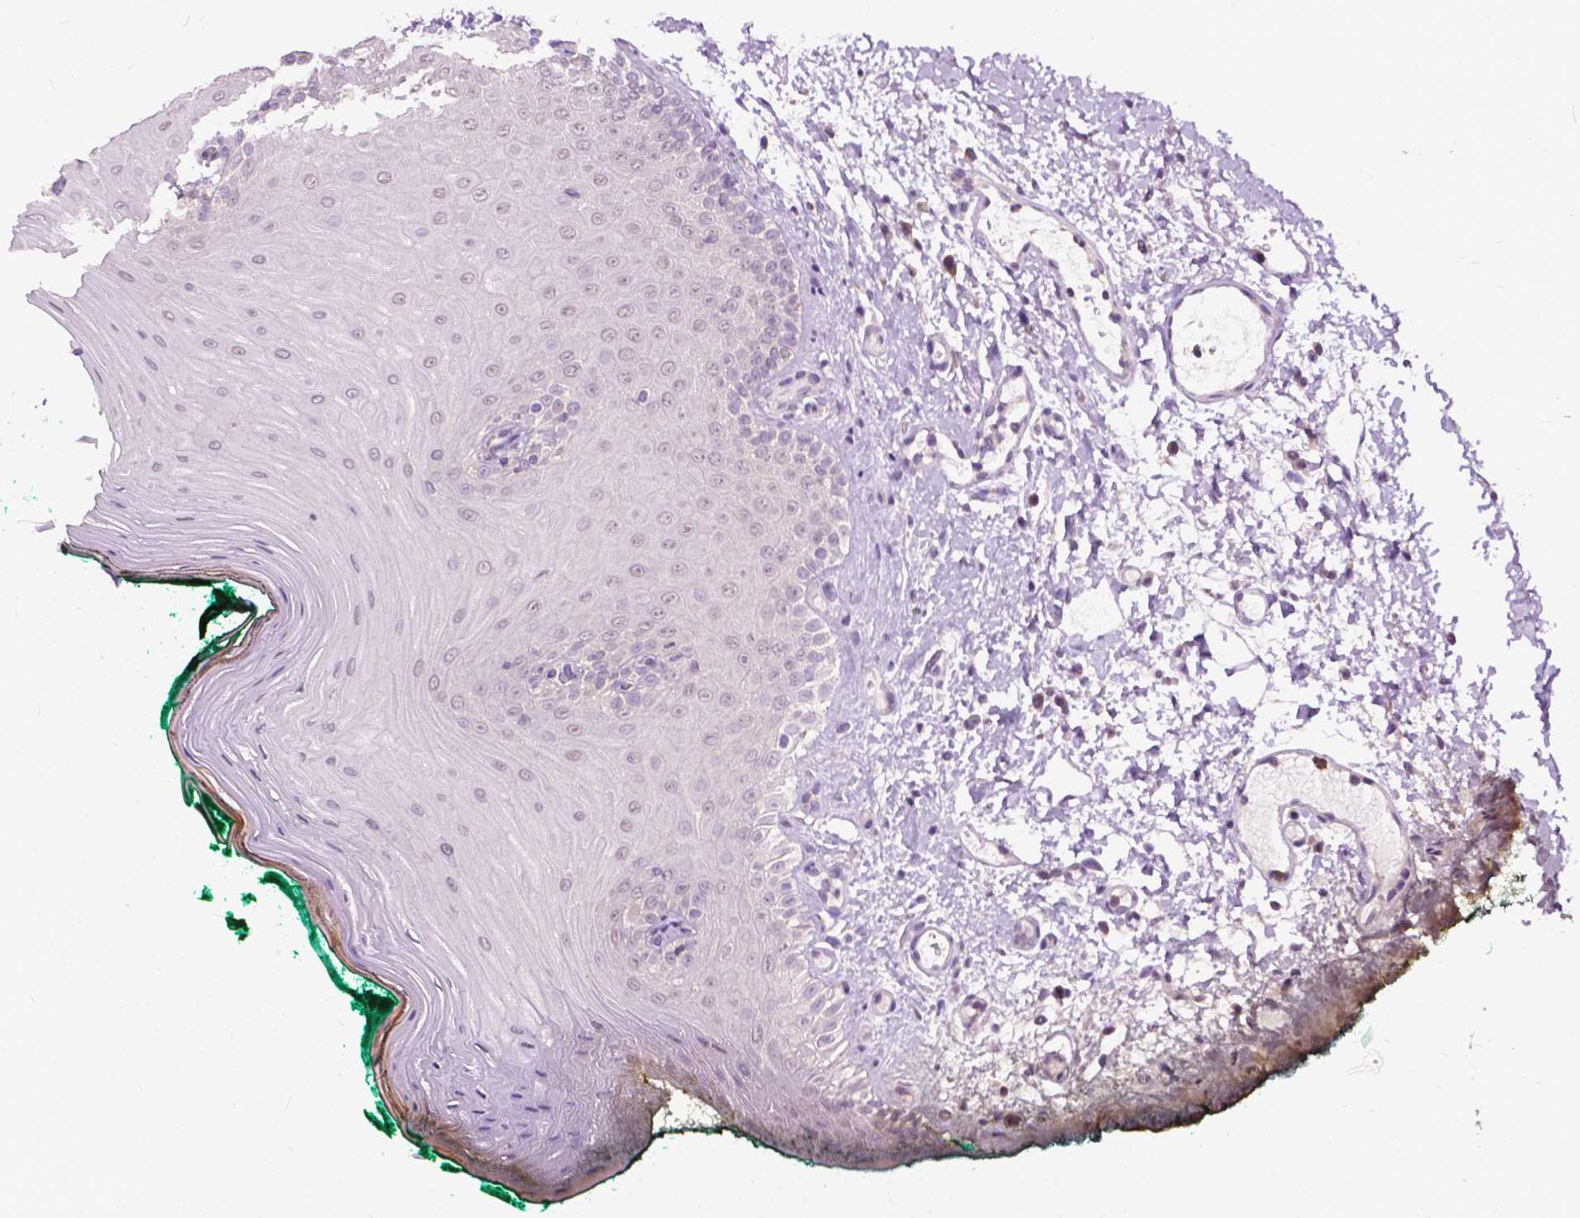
{"staining": {"intensity": "weak", "quantity": "<25%", "location": "cytoplasmic/membranous,nuclear"}, "tissue": "oral mucosa", "cell_type": "Squamous epithelial cells", "image_type": "normal", "snomed": [{"axis": "morphology", "description": "Normal tissue, NOS"}, {"axis": "topography", "description": "Oral tissue"}], "caption": "Immunohistochemistry histopathology image of benign oral mucosa: human oral mucosa stained with DAB shows no significant protein expression in squamous epithelial cells. (DAB (3,3'-diaminobenzidine) immunohistochemistry (IHC) with hematoxylin counter stain).", "gene": "TTC9B", "patient": {"sex": "female", "age": 83}}